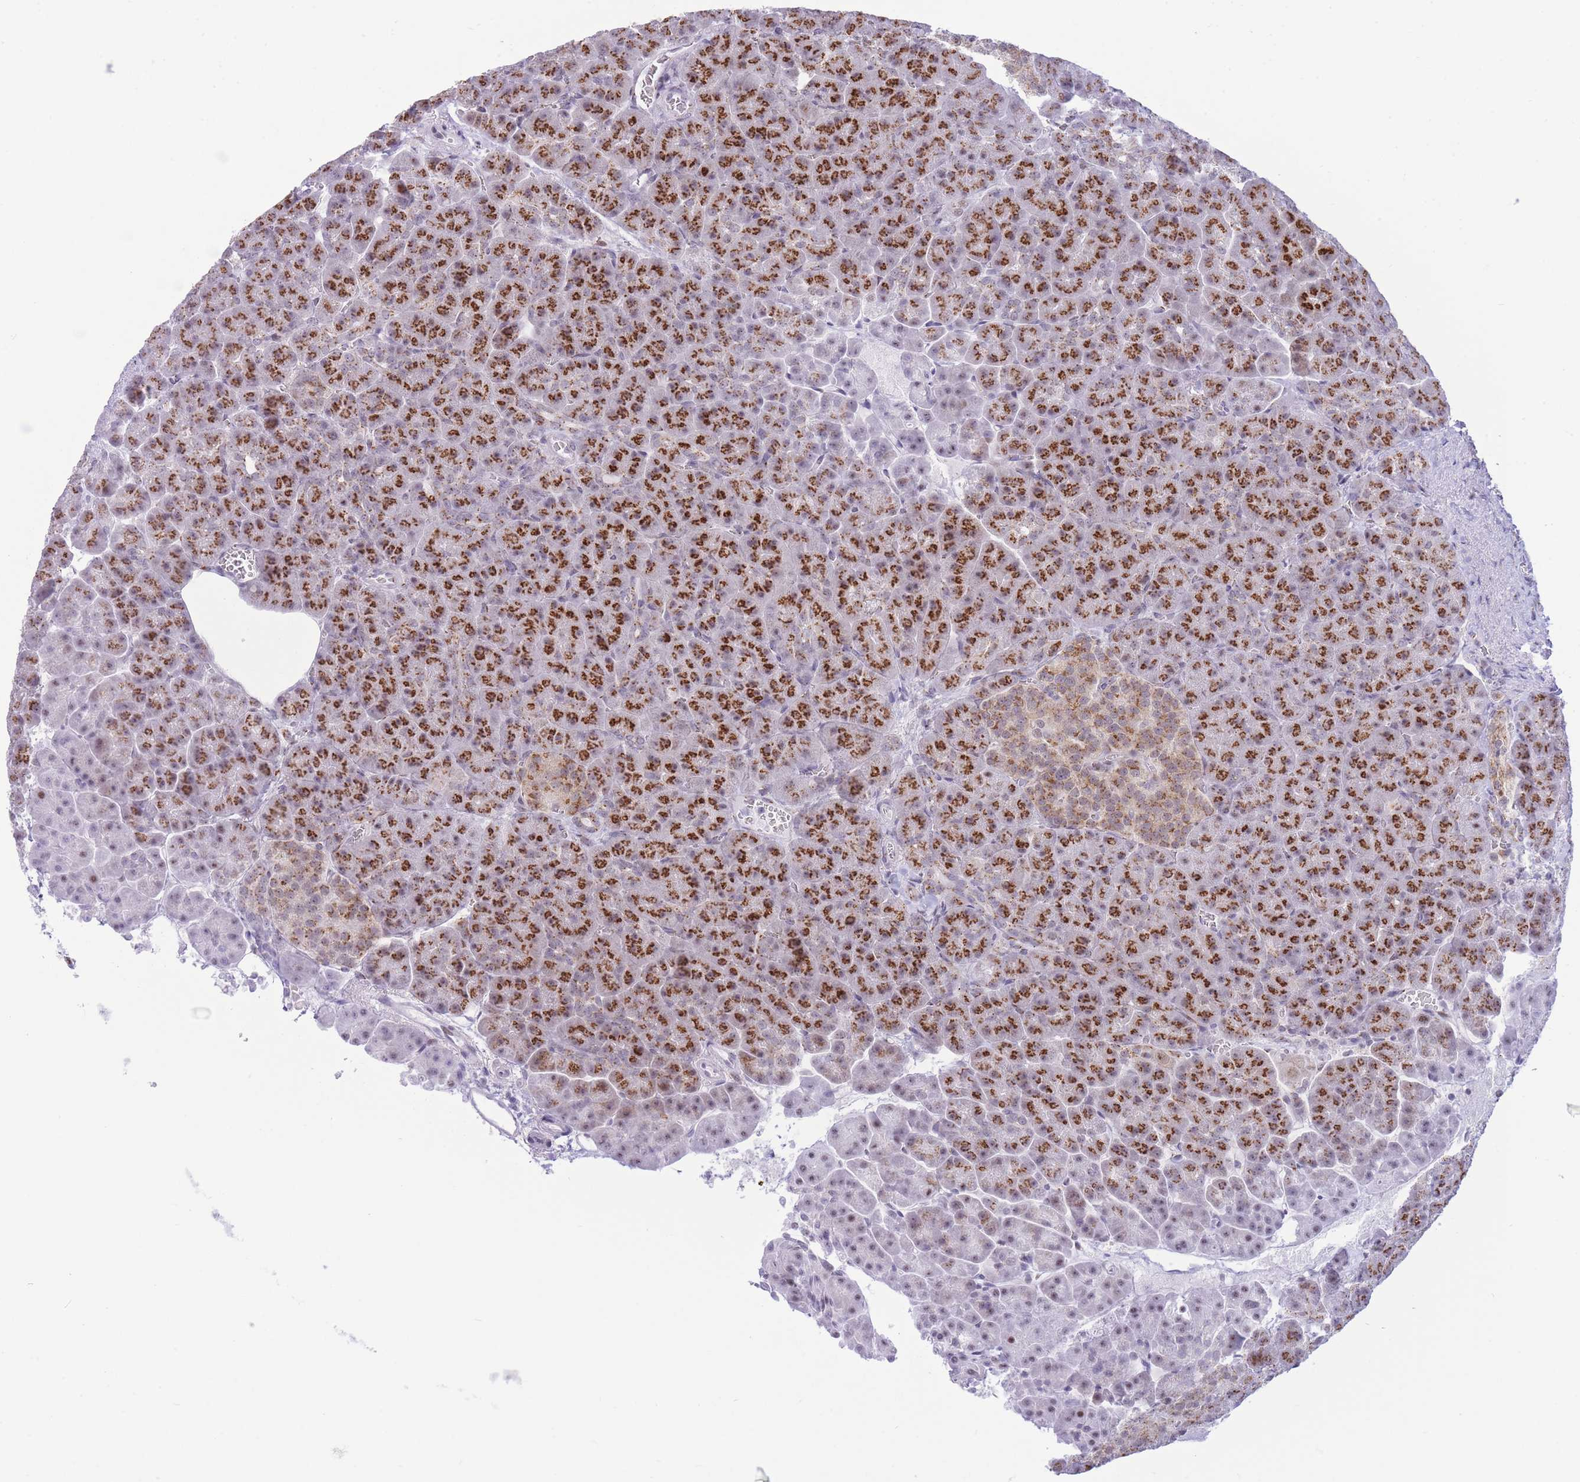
{"staining": {"intensity": "strong", "quantity": ">75%", "location": "cytoplasmic/membranous"}, "tissue": "pancreas", "cell_type": "Exocrine glandular cells", "image_type": "normal", "snomed": [{"axis": "morphology", "description": "Normal tissue, NOS"}, {"axis": "topography", "description": "Pancreas"}], "caption": "Normal pancreas was stained to show a protein in brown. There is high levels of strong cytoplasmic/membranous positivity in about >75% of exocrine glandular cells. (Stains: DAB in brown, nuclei in blue, Microscopy: brightfield microscopy at high magnification).", "gene": "INO80C", "patient": {"sex": "female", "age": 74}}